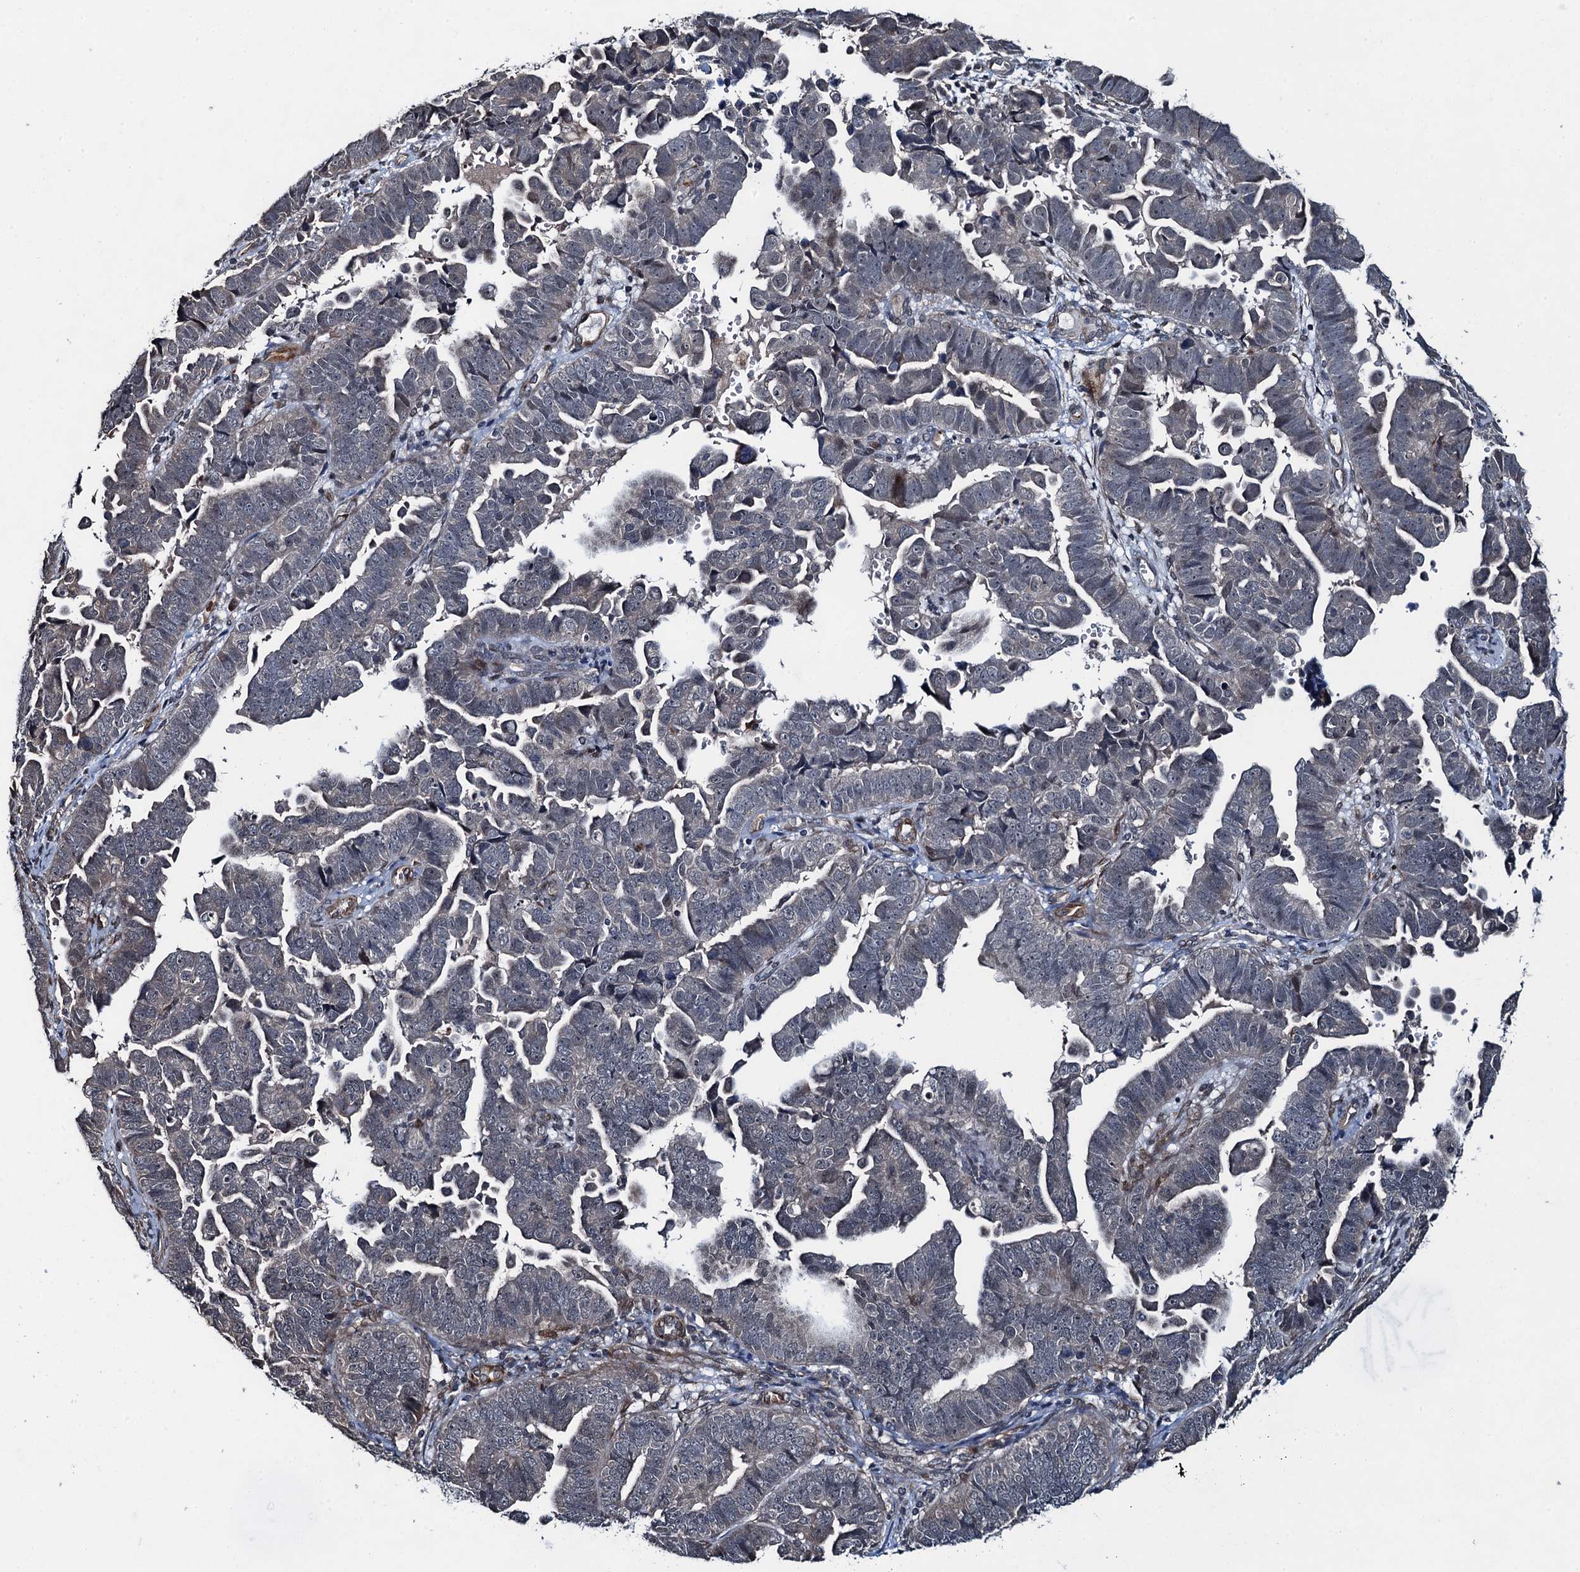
{"staining": {"intensity": "negative", "quantity": "none", "location": "none"}, "tissue": "endometrial cancer", "cell_type": "Tumor cells", "image_type": "cancer", "snomed": [{"axis": "morphology", "description": "Adenocarcinoma, NOS"}, {"axis": "topography", "description": "Endometrium"}], "caption": "DAB (3,3'-diaminobenzidine) immunohistochemical staining of endometrial adenocarcinoma shows no significant expression in tumor cells.", "gene": "WHAMM", "patient": {"sex": "female", "age": 75}}